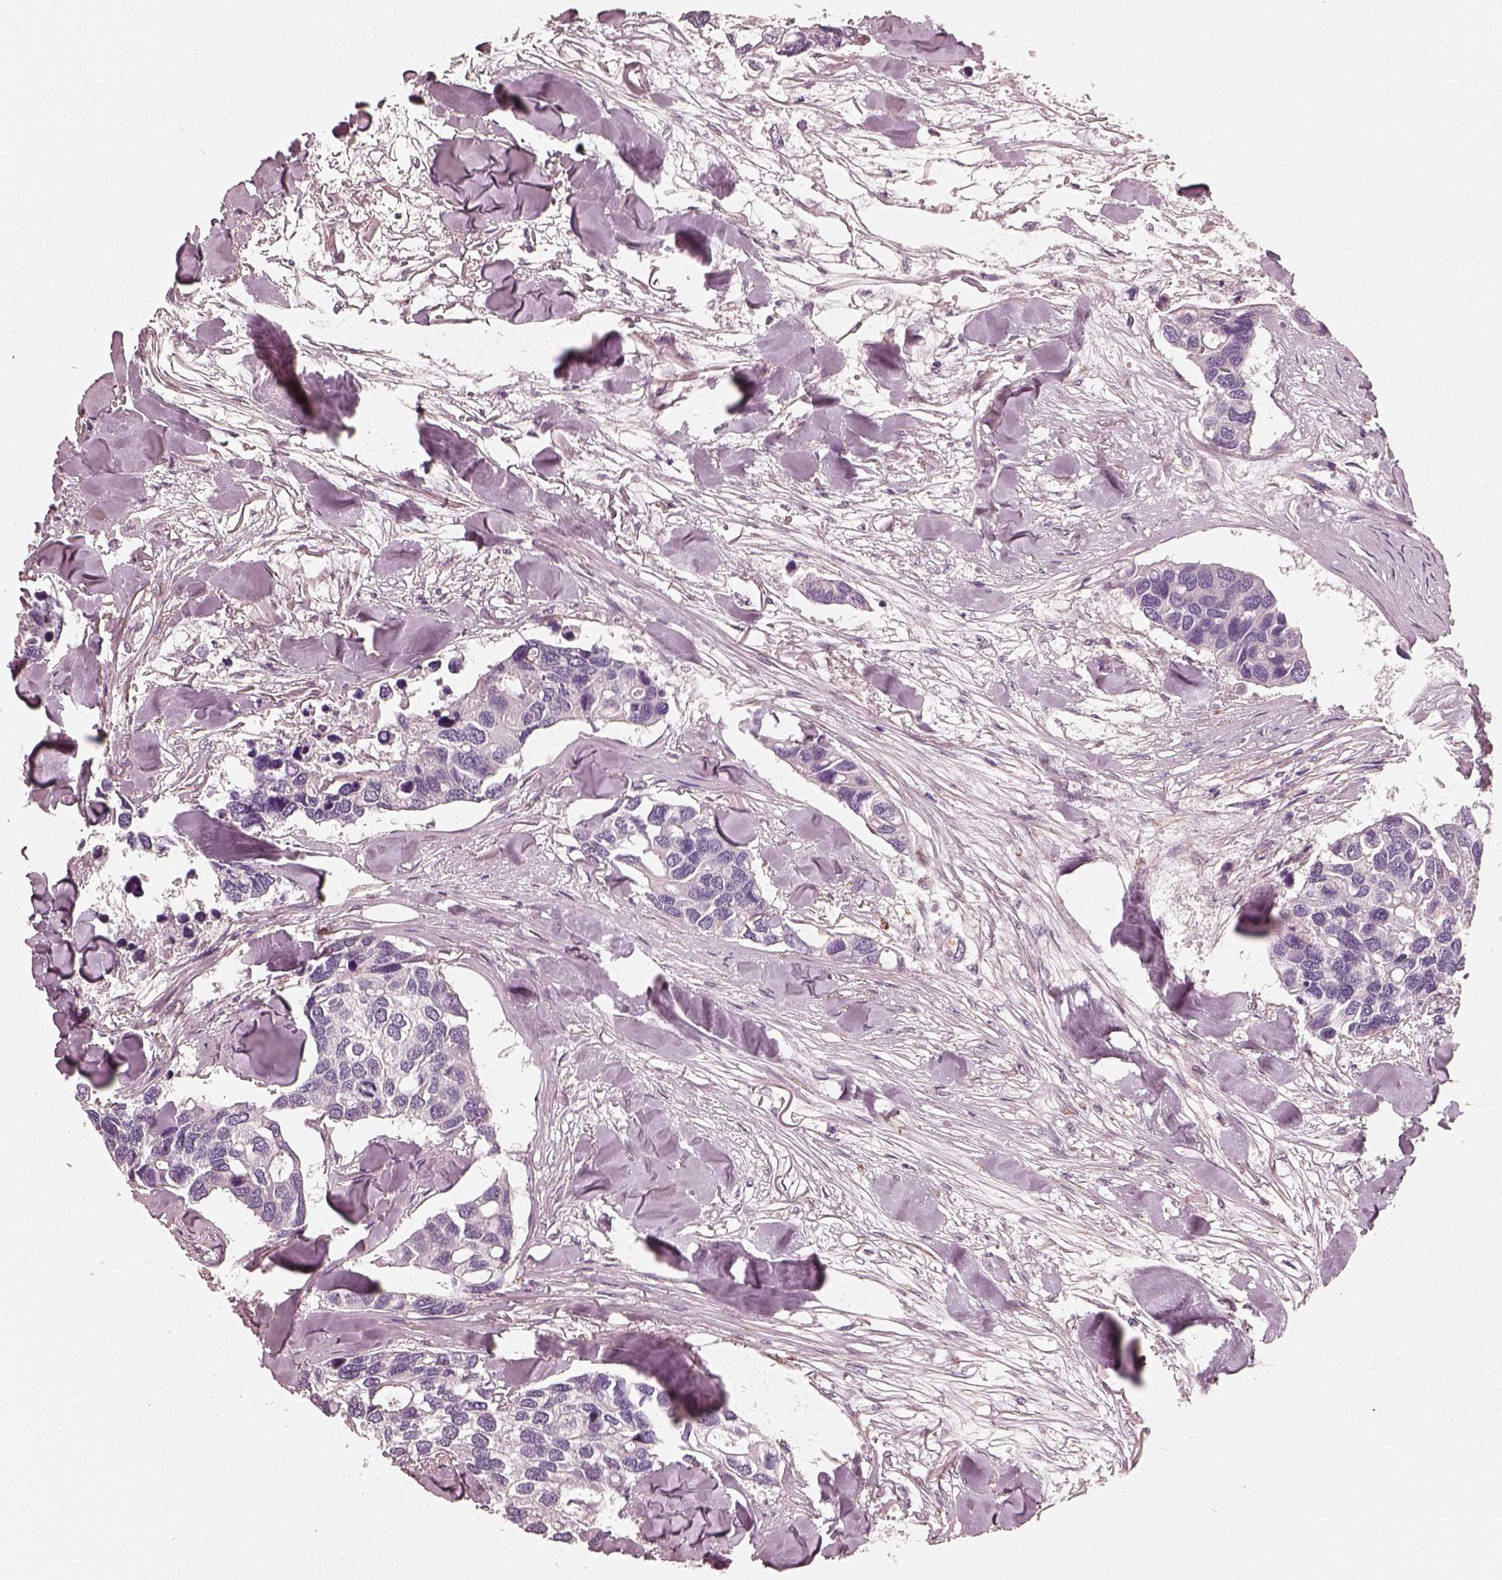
{"staining": {"intensity": "negative", "quantity": "none", "location": "none"}, "tissue": "breast cancer", "cell_type": "Tumor cells", "image_type": "cancer", "snomed": [{"axis": "morphology", "description": "Duct carcinoma"}, {"axis": "topography", "description": "Breast"}], "caption": "High magnification brightfield microscopy of invasive ductal carcinoma (breast) stained with DAB (brown) and counterstained with hematoxylin (blue): tumor cells show no significant positivity.", "gene": "RS1", "patient": {"sex": "female", "age": 83}}